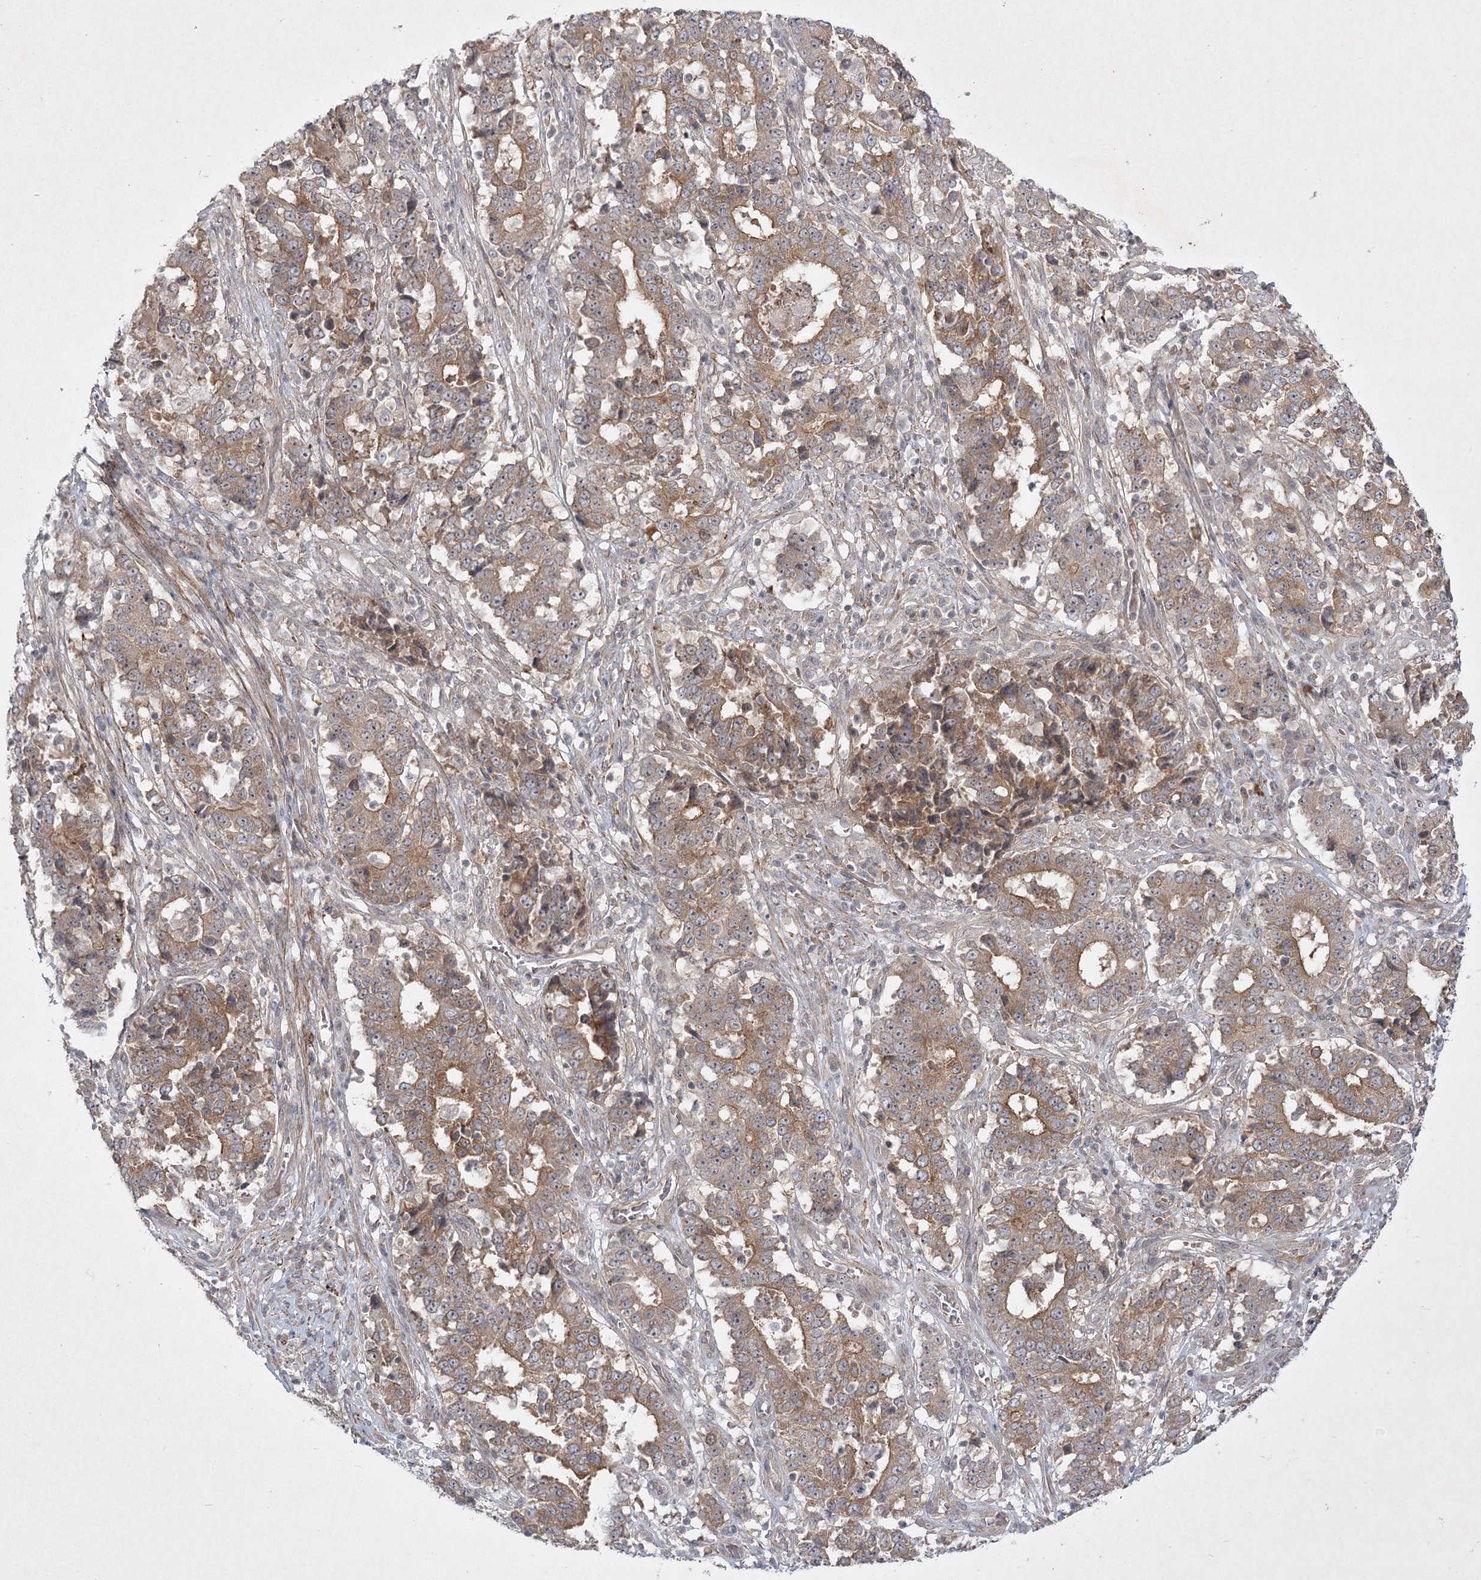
{"staining": {"intensity": "weak", "quantity": ">75%", "location": "cytoplasmic/membranous"}, "tissue": "stomach cancer", "cell_type": "Tumor cells", "image_type": "cancer", "snomed": [{"axis": "morphology", "description": "Adenocarcinoma, NOS"}, {"axis": "topography", "description": "Stomach"}], "caption": "The immunohistochemical stain highlights weak cytoplasmic/membranous positivity in tumor cells of adenocarcinoma (stomach) tissue.", "gene": "SH2D3A", "patient": {"sex": "male", "age": 59}}